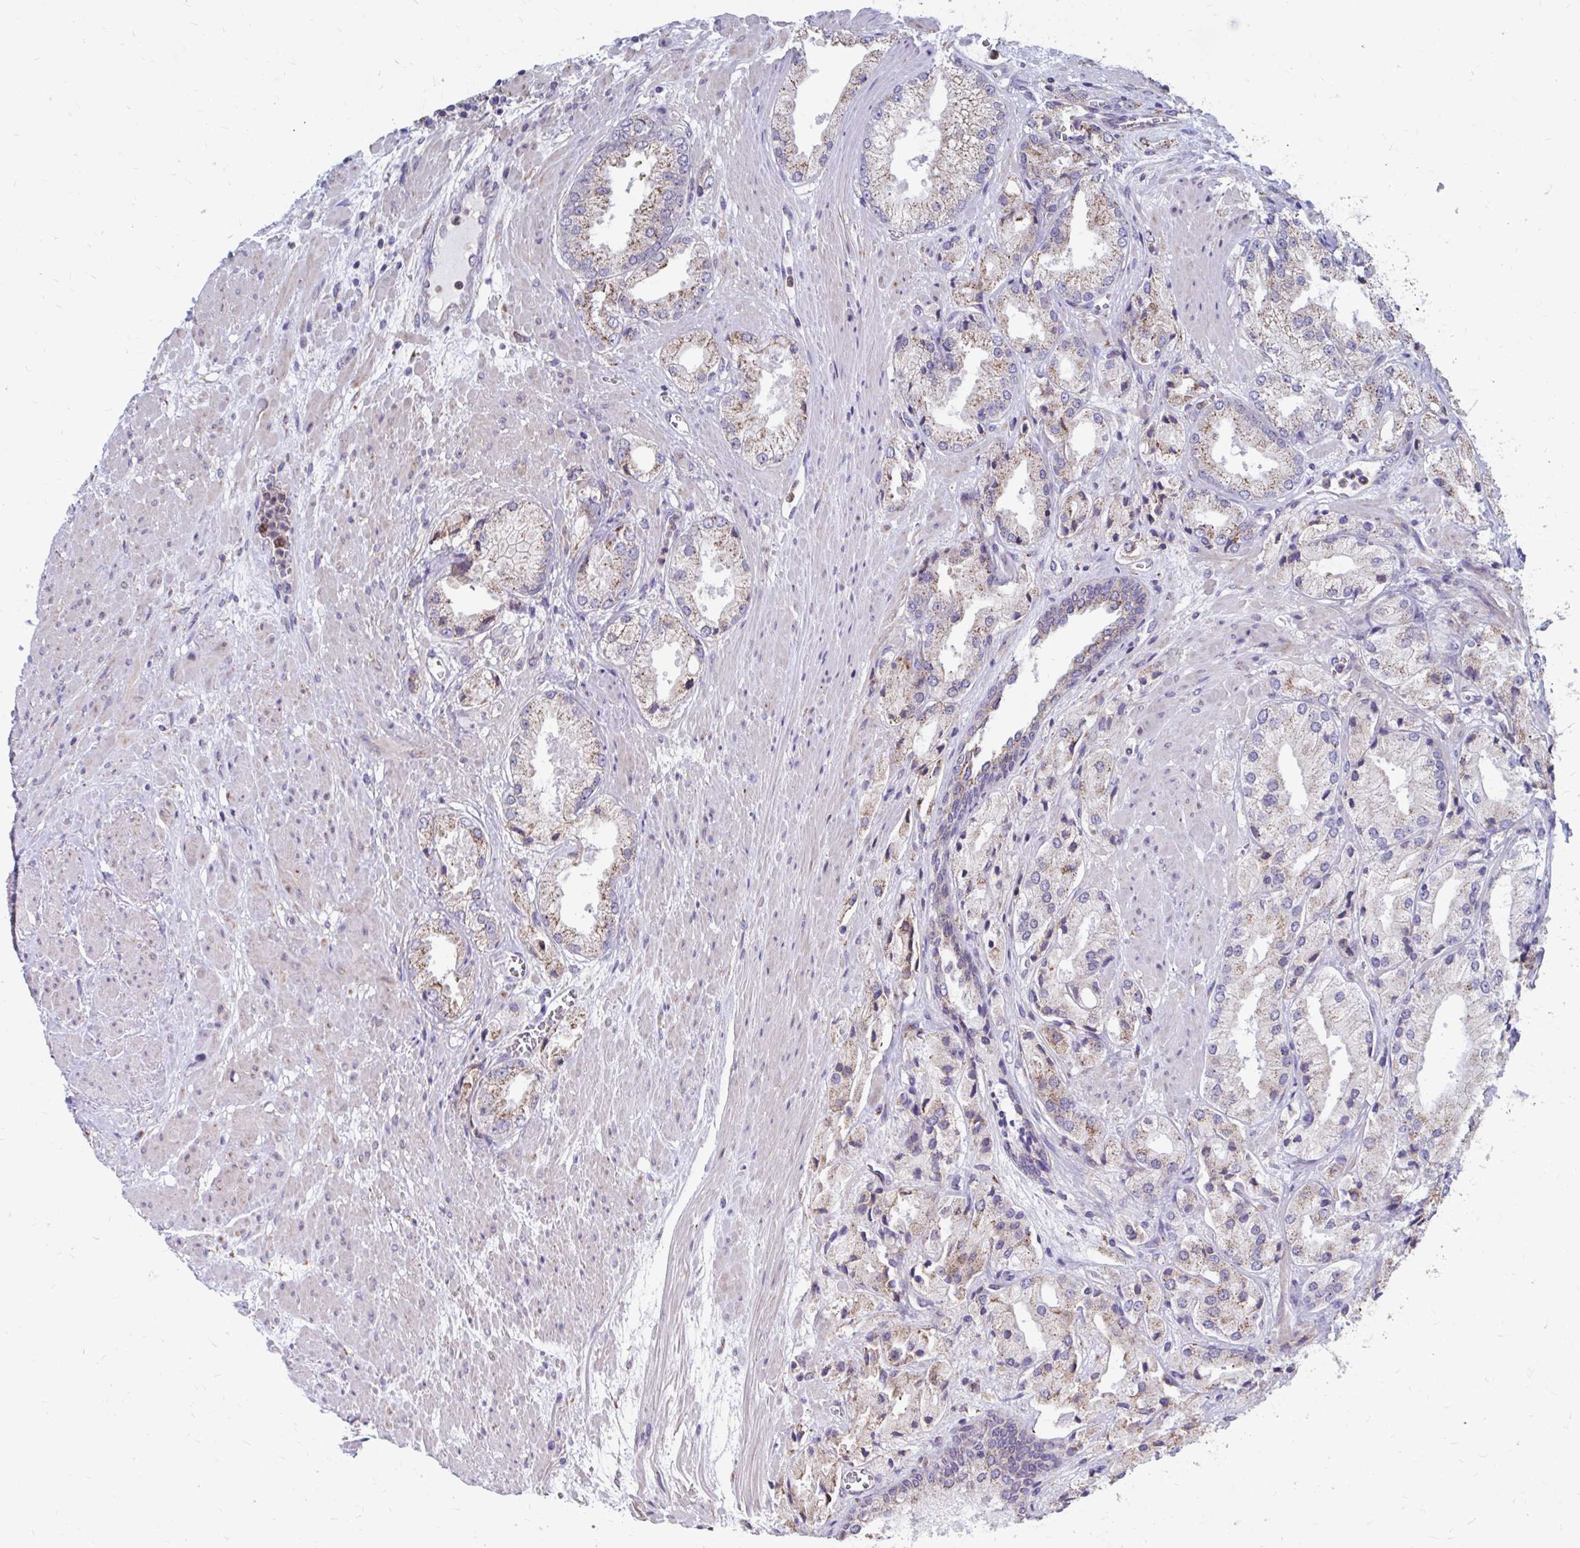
{"staining": {"intensity": "weak", "quantity": "25%-75%", "location": "cytoplasmic/membranous"}, "tissue": "prostate cancer", "cell_type": "Tumor cells", "image_type": "cancer", "snomed": [{"axis": "morphology", "description": "Adenocarcinoma, High grade"}, {"axis": "topography", "description": "Prostate"}], "caption": "The immunohistochemical stain highlights weak cytoplasmic/membranous positivity in tumor cells of prostate cancer tissue. Immunohistochemistry (ihc) stains the protein of interest in brown and the nuclei are stained blue.", "gene": "FKBP2", "patient": {"sex": "male", "age": 68}}